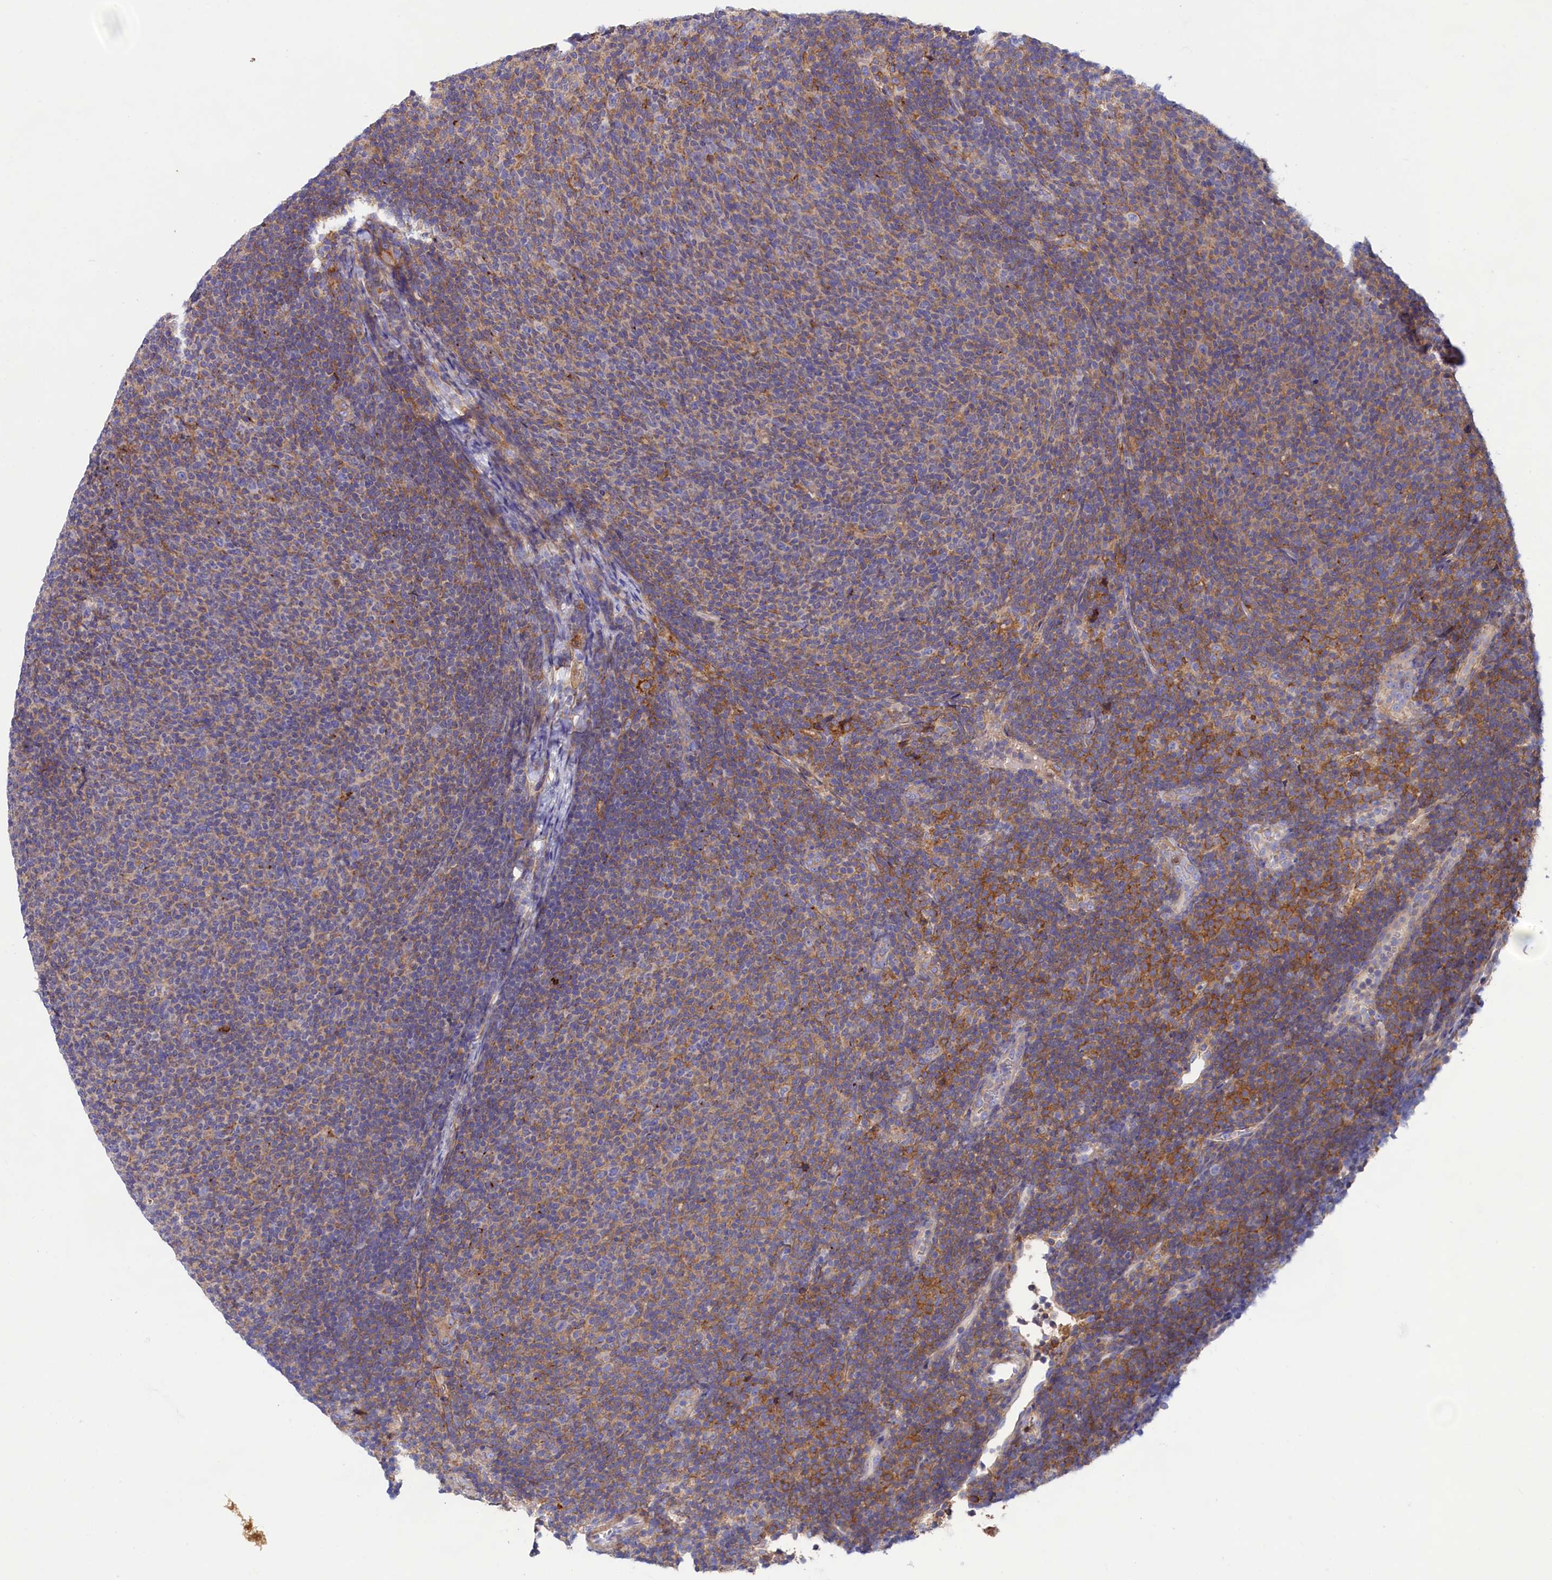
{"staining": {"intensity": "negative", "quantity": "none", "location": "none"}, "tissue": "lymphoma", "cell_type": "Tumor cells", "image_type": "cancer", "snomed": [{"axis": "morphology", "description": "Malignant lymphoma, non-Hodgkin's type, Low grade"}, {"axis": "topography", "description": "Lymph node"}], "caption": "Lymphoma was stained to show a protein in brown. There is no significant staining in tumor cells.", "gene": "SCAMP4", "patient": {"sex": "male", "age": 66}}